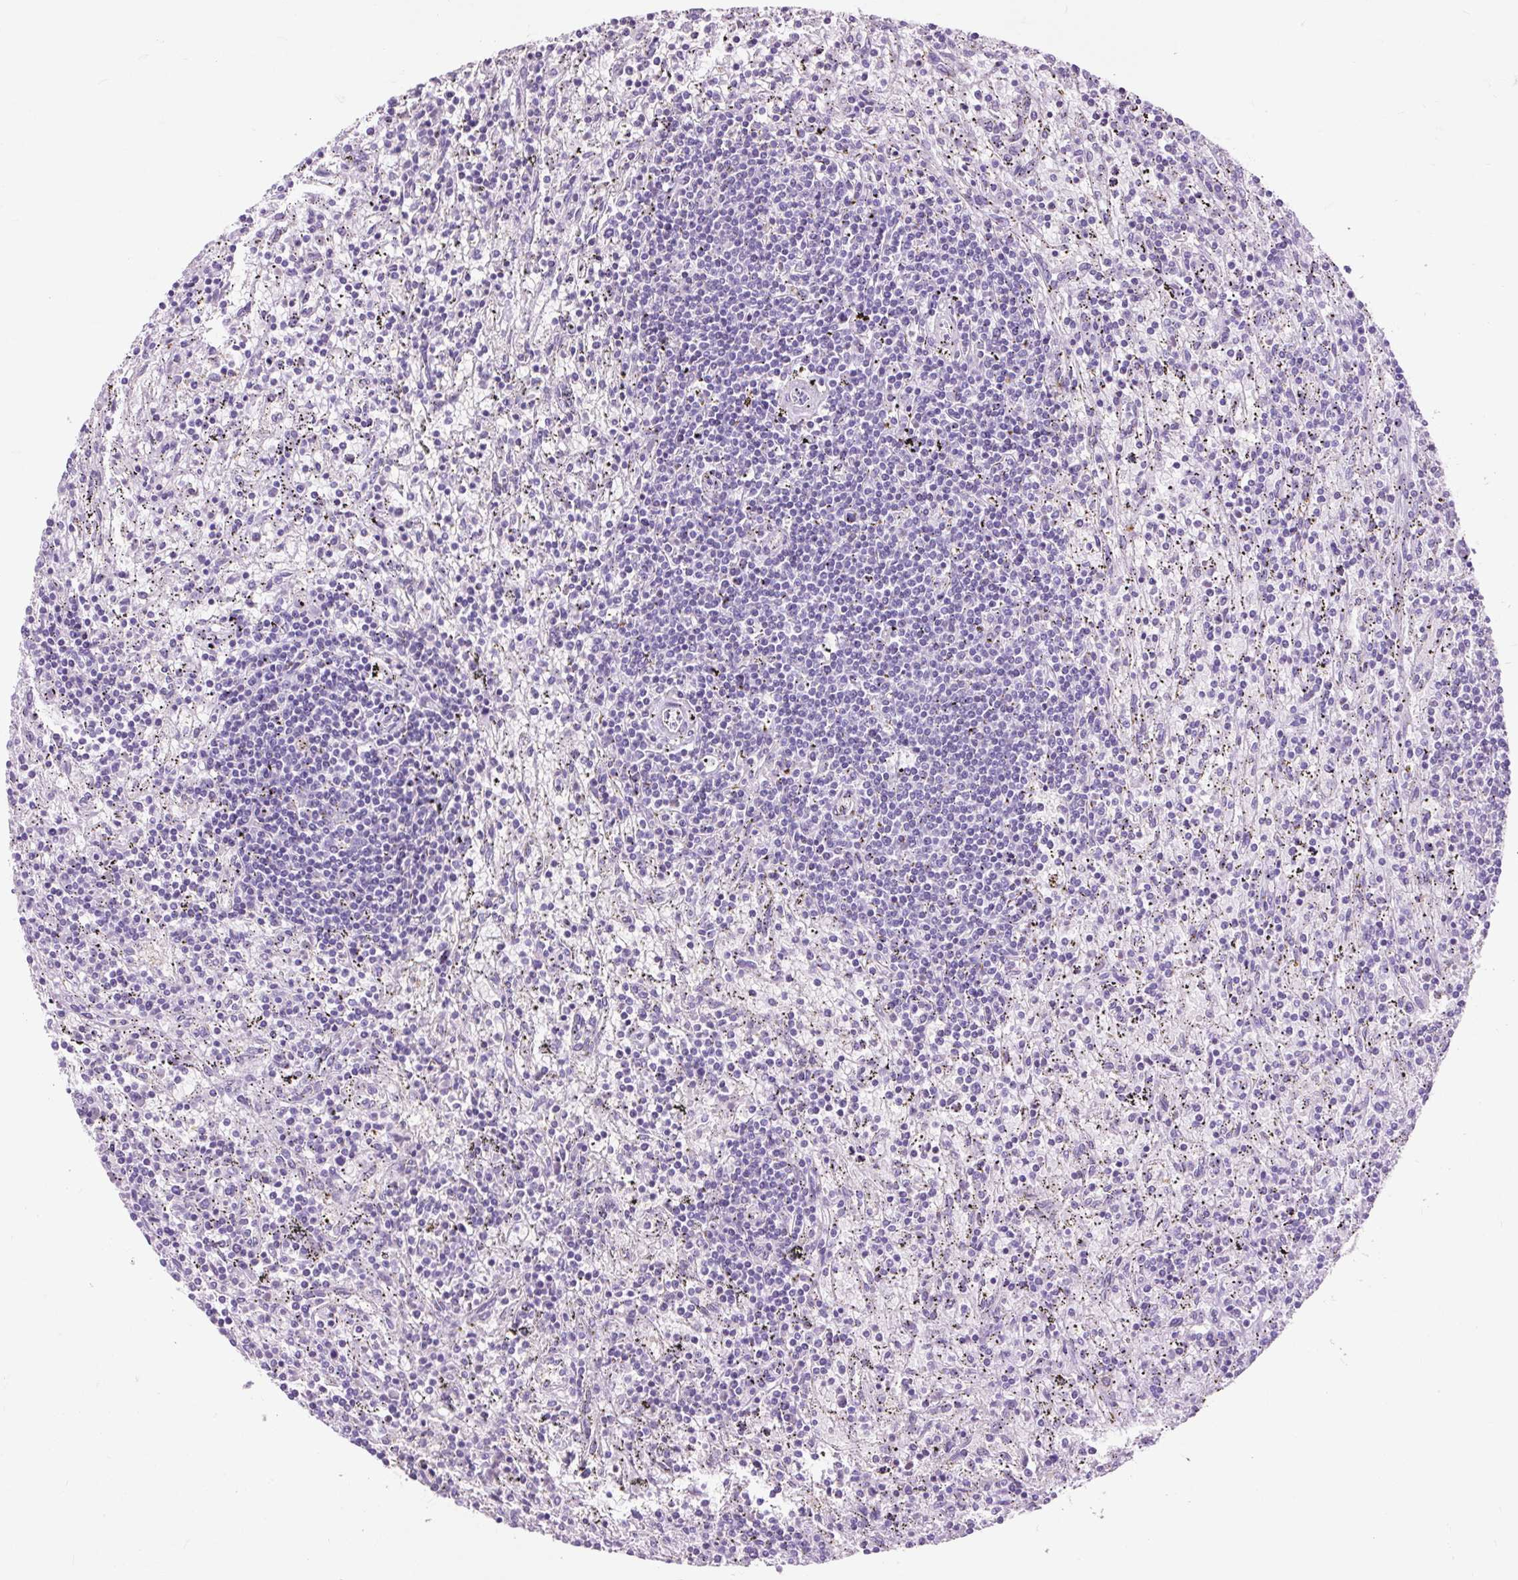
{"staining": {"intensity": "negative", "quantity": "none", "location": "none"}, "tissue": "lymphoma", "cell_type": "Tumor cells", "image_type": "cancer", "snomed": [{"axis": "morphology", "description": "Malignant lymphoma, non-Hodgkin's type, Low grade"}, {"axis": "topography", "description": "Spleen"}], "caption": "IHC image of neoplastic tissue: human malignant lymphoma, non-Hodgkin's type (low-grade) stained with DAB displays no significant protein positivity in tumor cells.", "gene": "OR10A7", "patient": {"sex": "male", "age": 76}}